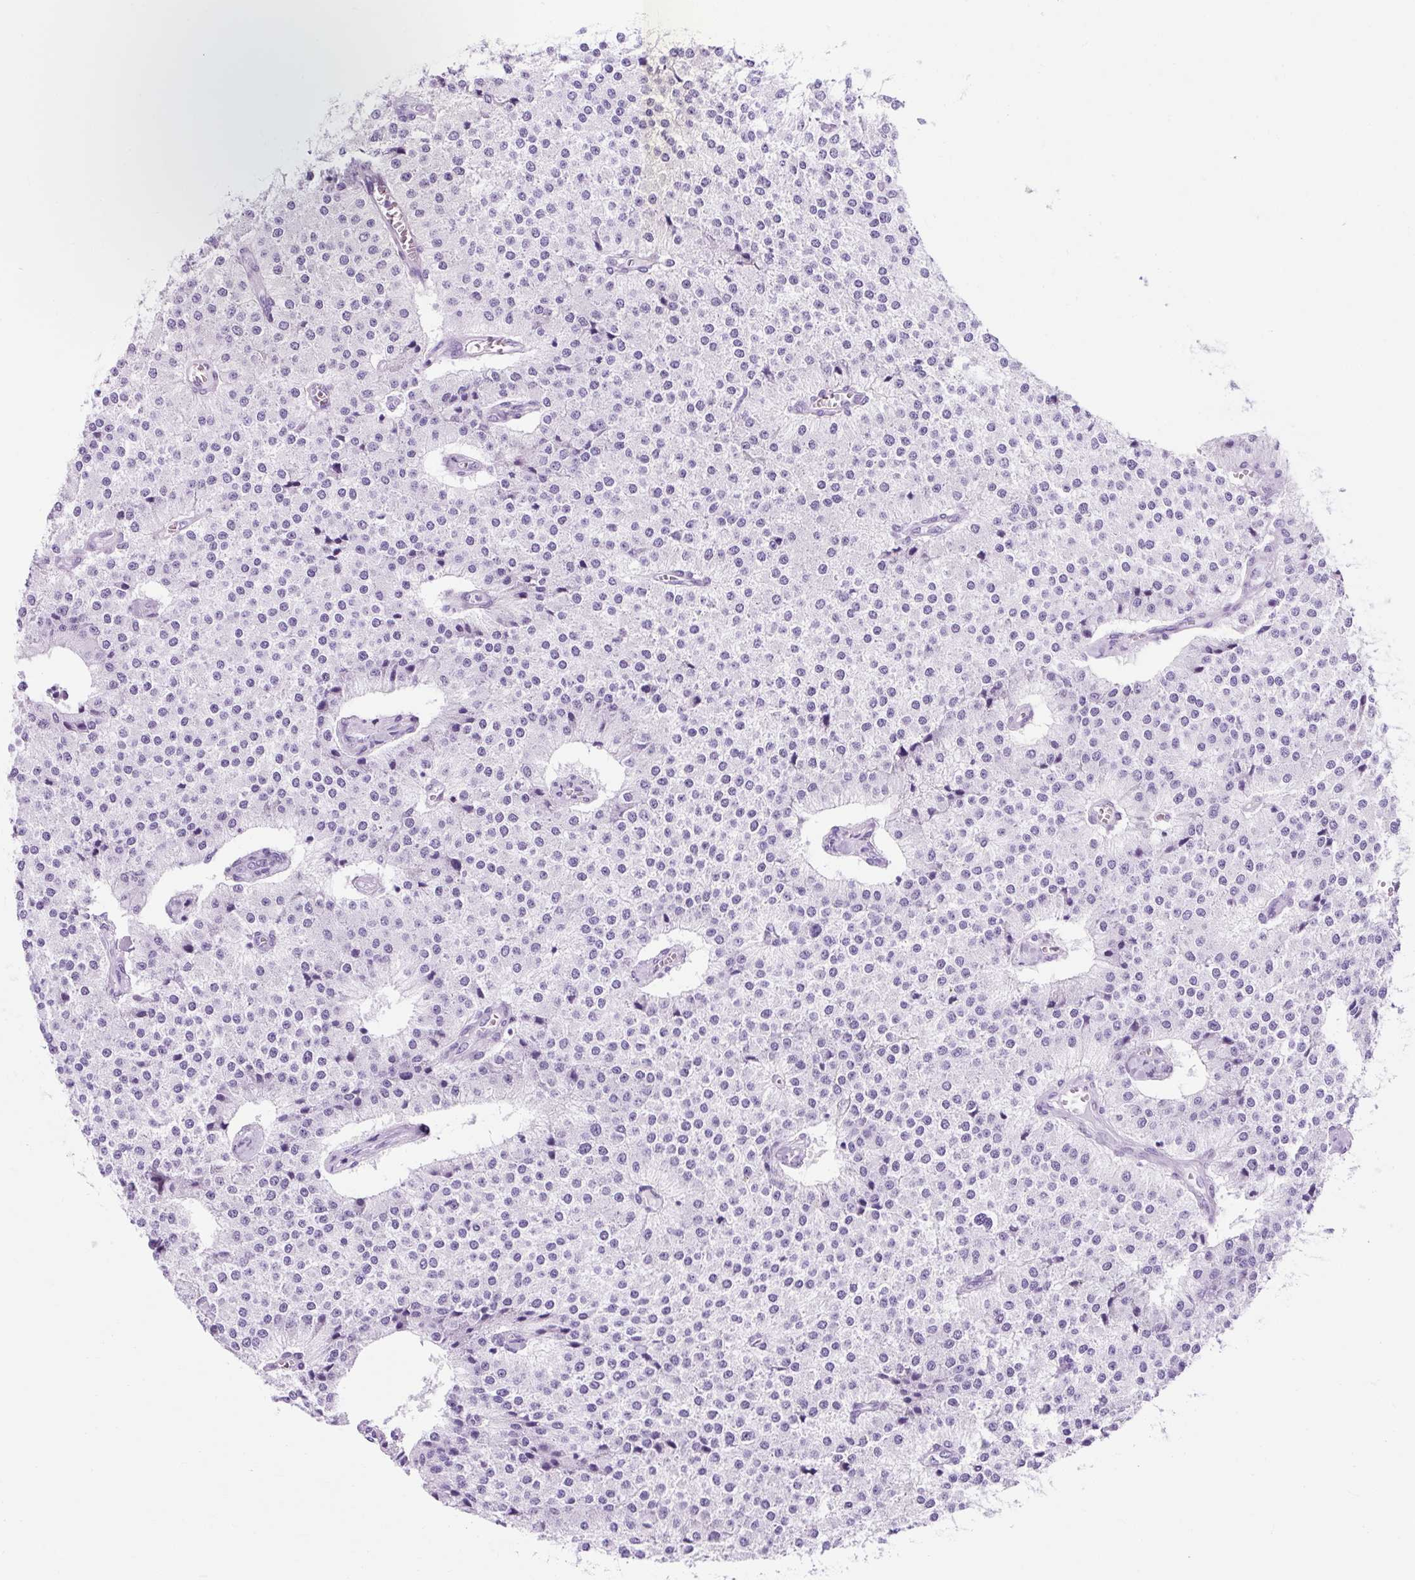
{"staining": {"intensity": "negative", "quantity": "none", "location": "none"}, "tissue": "carcinoid", "cell_type": "Tumor cells", "image_type": "cancer", "snomed": [{"axis": "morphology", "description": "Carcinoid, malignant, NOS"}, {"axis": "topography", "description": "Colon"}], "caption": "Tumor cells show no significant positivity in carcinoid.", "gene": "TMEM89", "patient": {"sex": "female", "age": 52}}